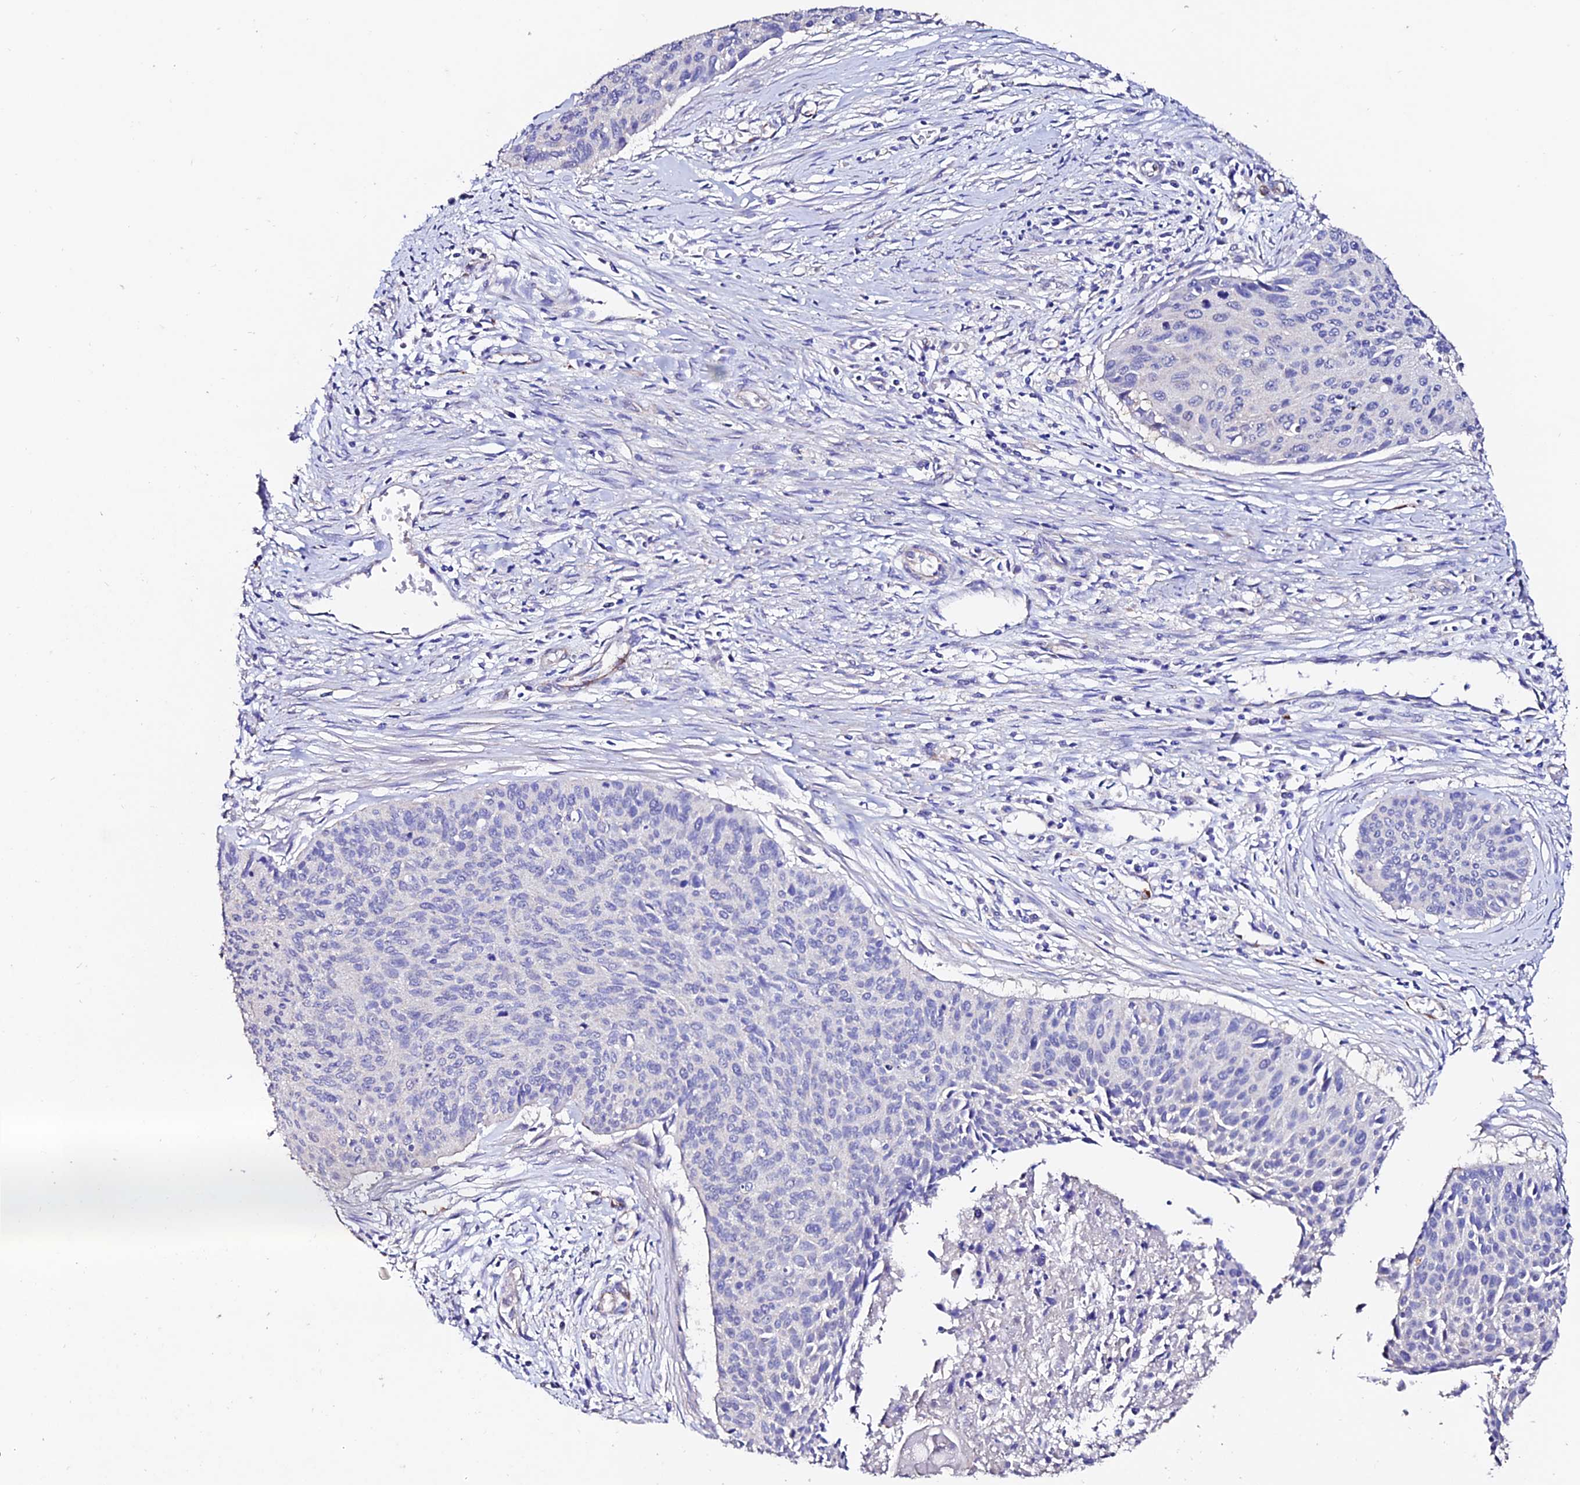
{"staining": {"intensity": "negative", "quantity": "none", "location": "none"}, "tissue": "cervical cancer", "cell_type": "Tumor cells", "image_type": "cancer", "snomed": [{"axis": "morphology", "description": "Squamous cell carcinoma, NOS"}, {"axis": "topography", "description": "Cervix"}], "caption": "Immunohistochemistry histopathology image of neoplastic tissue: human cervical cancer stained with DAB exhibits no significant protein positivity in tumor cells.", "gene": "ESM1", "patient": {"sex": "female", "age": 55}}